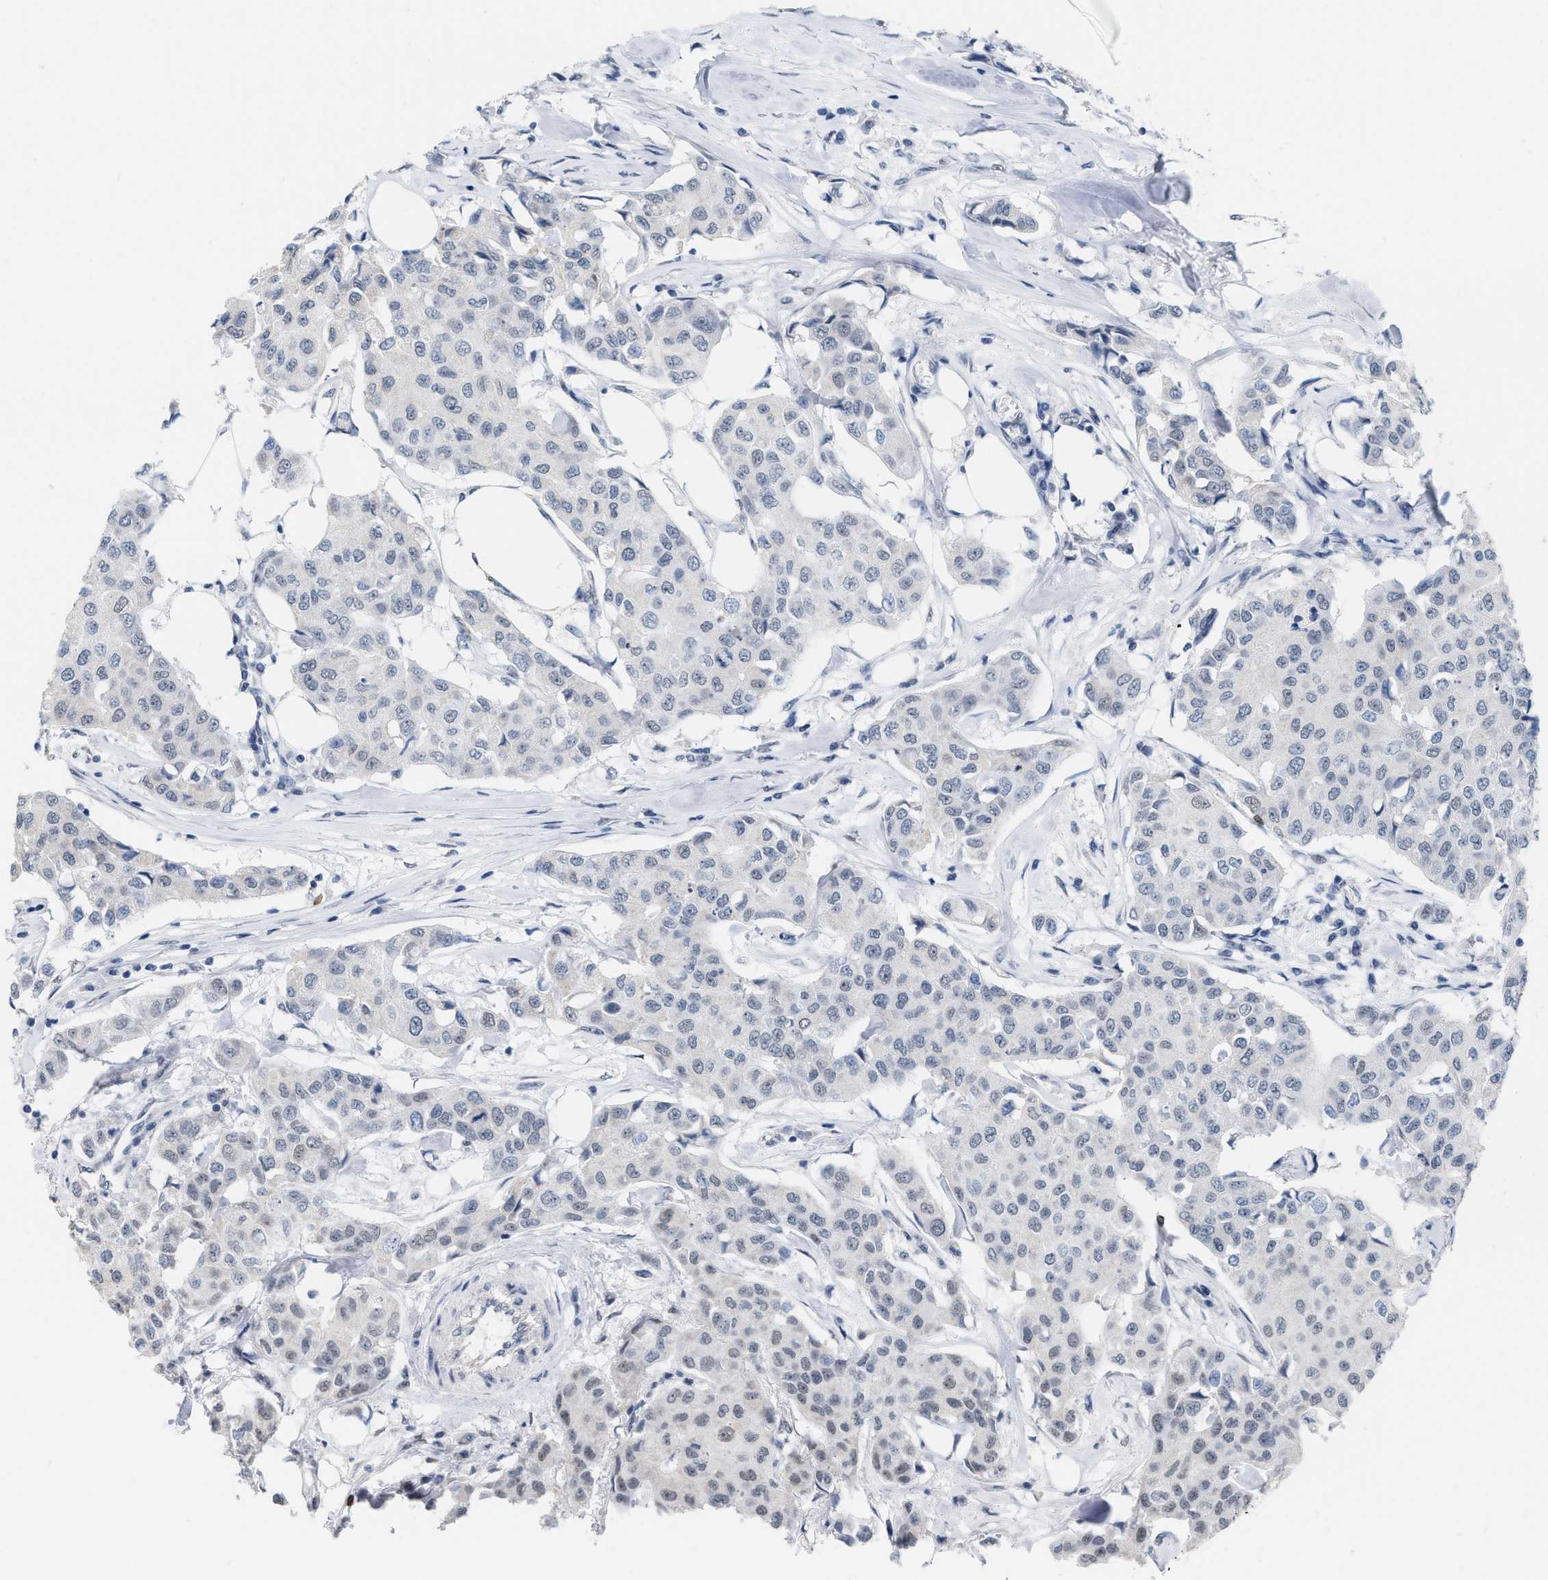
{"staining": {"intensity": "negative", "quantity": "none", "location": "none"}, "tissue": "breast cancer", "cell_type": "Tumor cells", "image_type": "cancer", "snomed": [{"axis": "morphology", "description": "Duct carcinoma"}, {"axis": "topography", "description": "Breast"}], "caption": "Human breast cancer (infiltrating ductal carcinoma) stained for a protein using IHC exhibits no staining in tumor cells.", "gene": "XIRP1", "patient": {"sex": "female", "age": 80}}